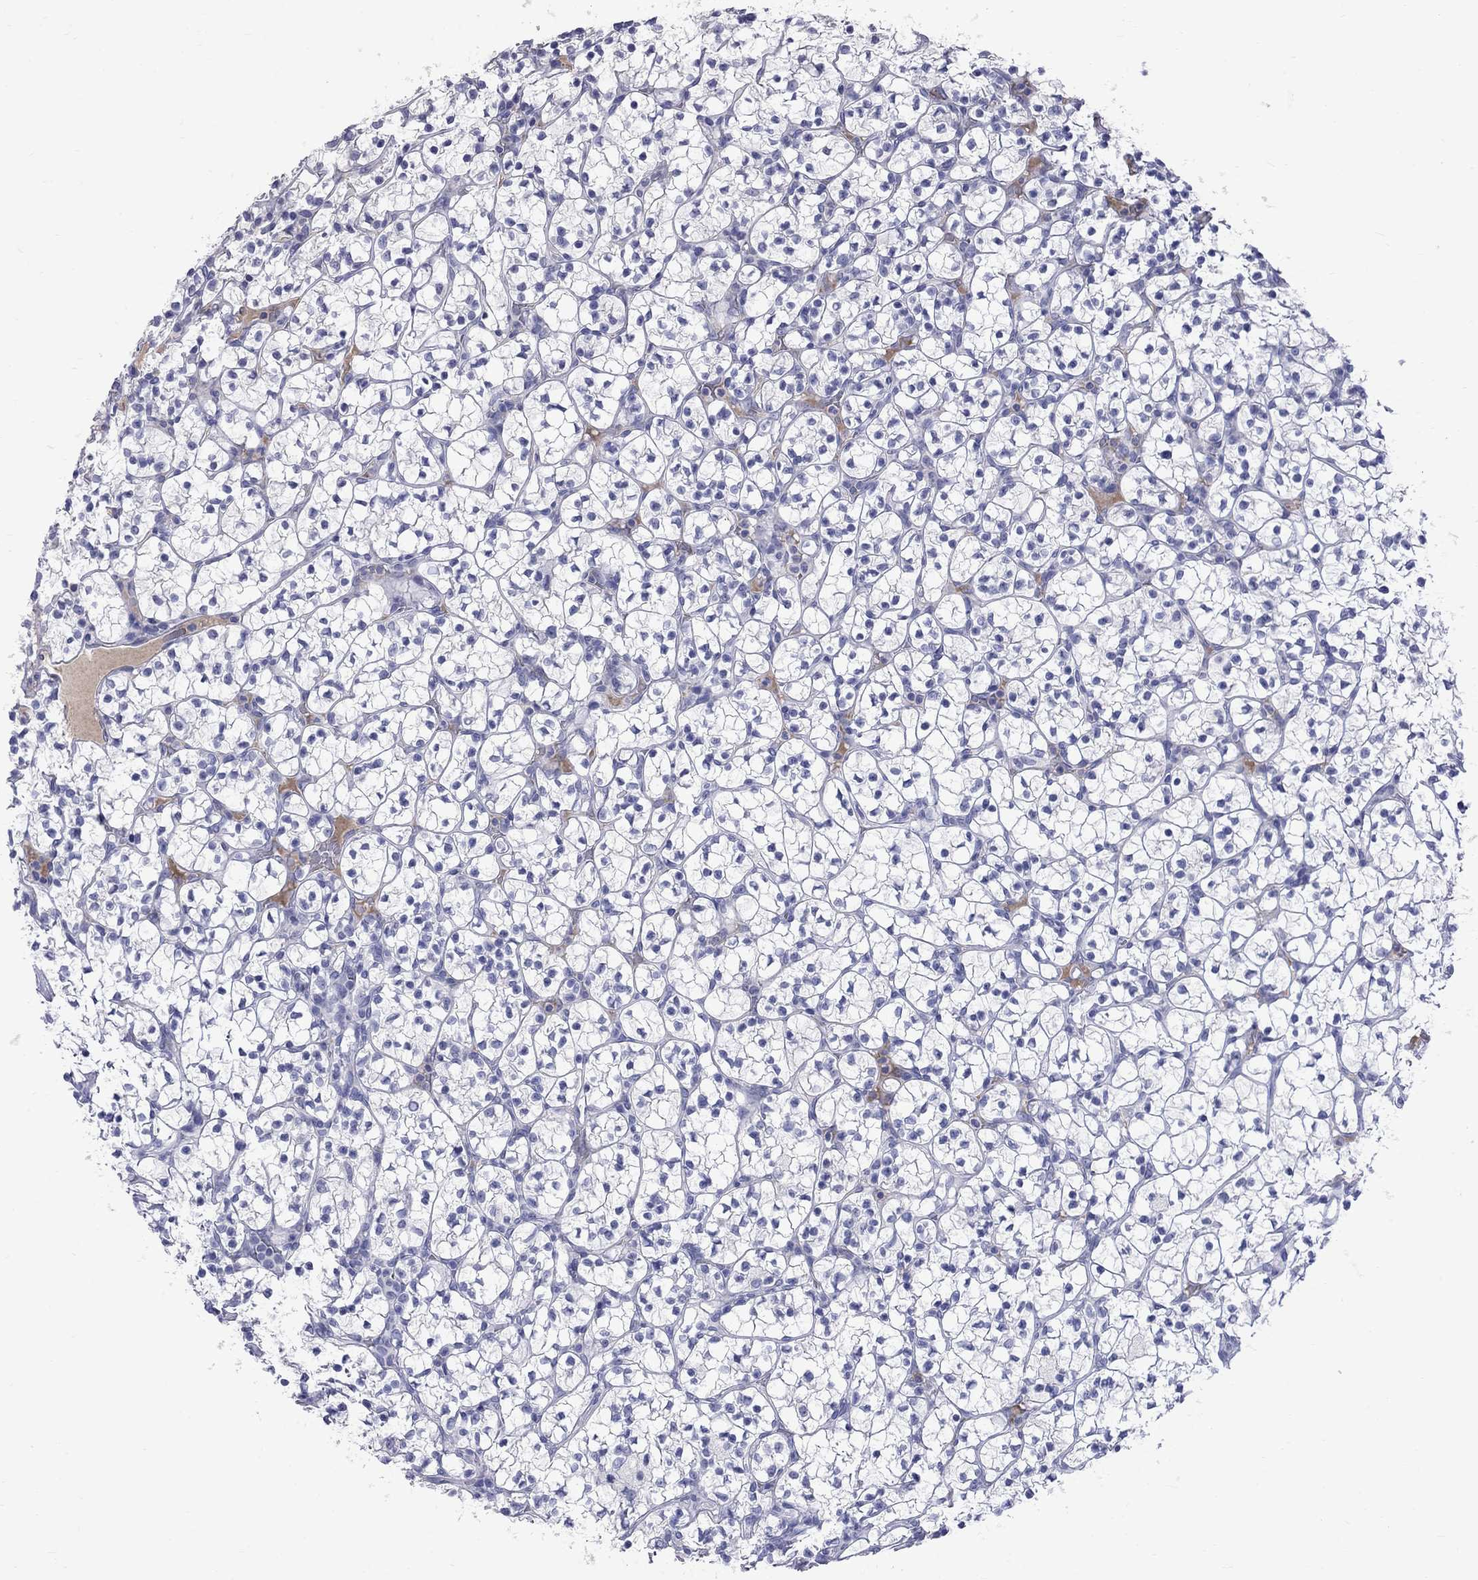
{"staining": {"intensity": "negative", "quantity": "none", "location": "none"}, "tissue": "renal cancer", "cell_type": "Tumor cells", "image_type": "cancer", "snomed": [{"axis": "morphology", "description": "Adenocarcinoma, NOS"}, {"axis": "topography", "description": "Kidney"}], "caption": "High magnification brightfield microscopy of adenocarcinoma (renal) stained with DAB (3,3'-diaminobenzidine) (brown) and counterstained with hematoxylin (blue): tumor cells show no significant staining.", "gene": "KCND2", "patient": {"sex": "female", "age": 89}}